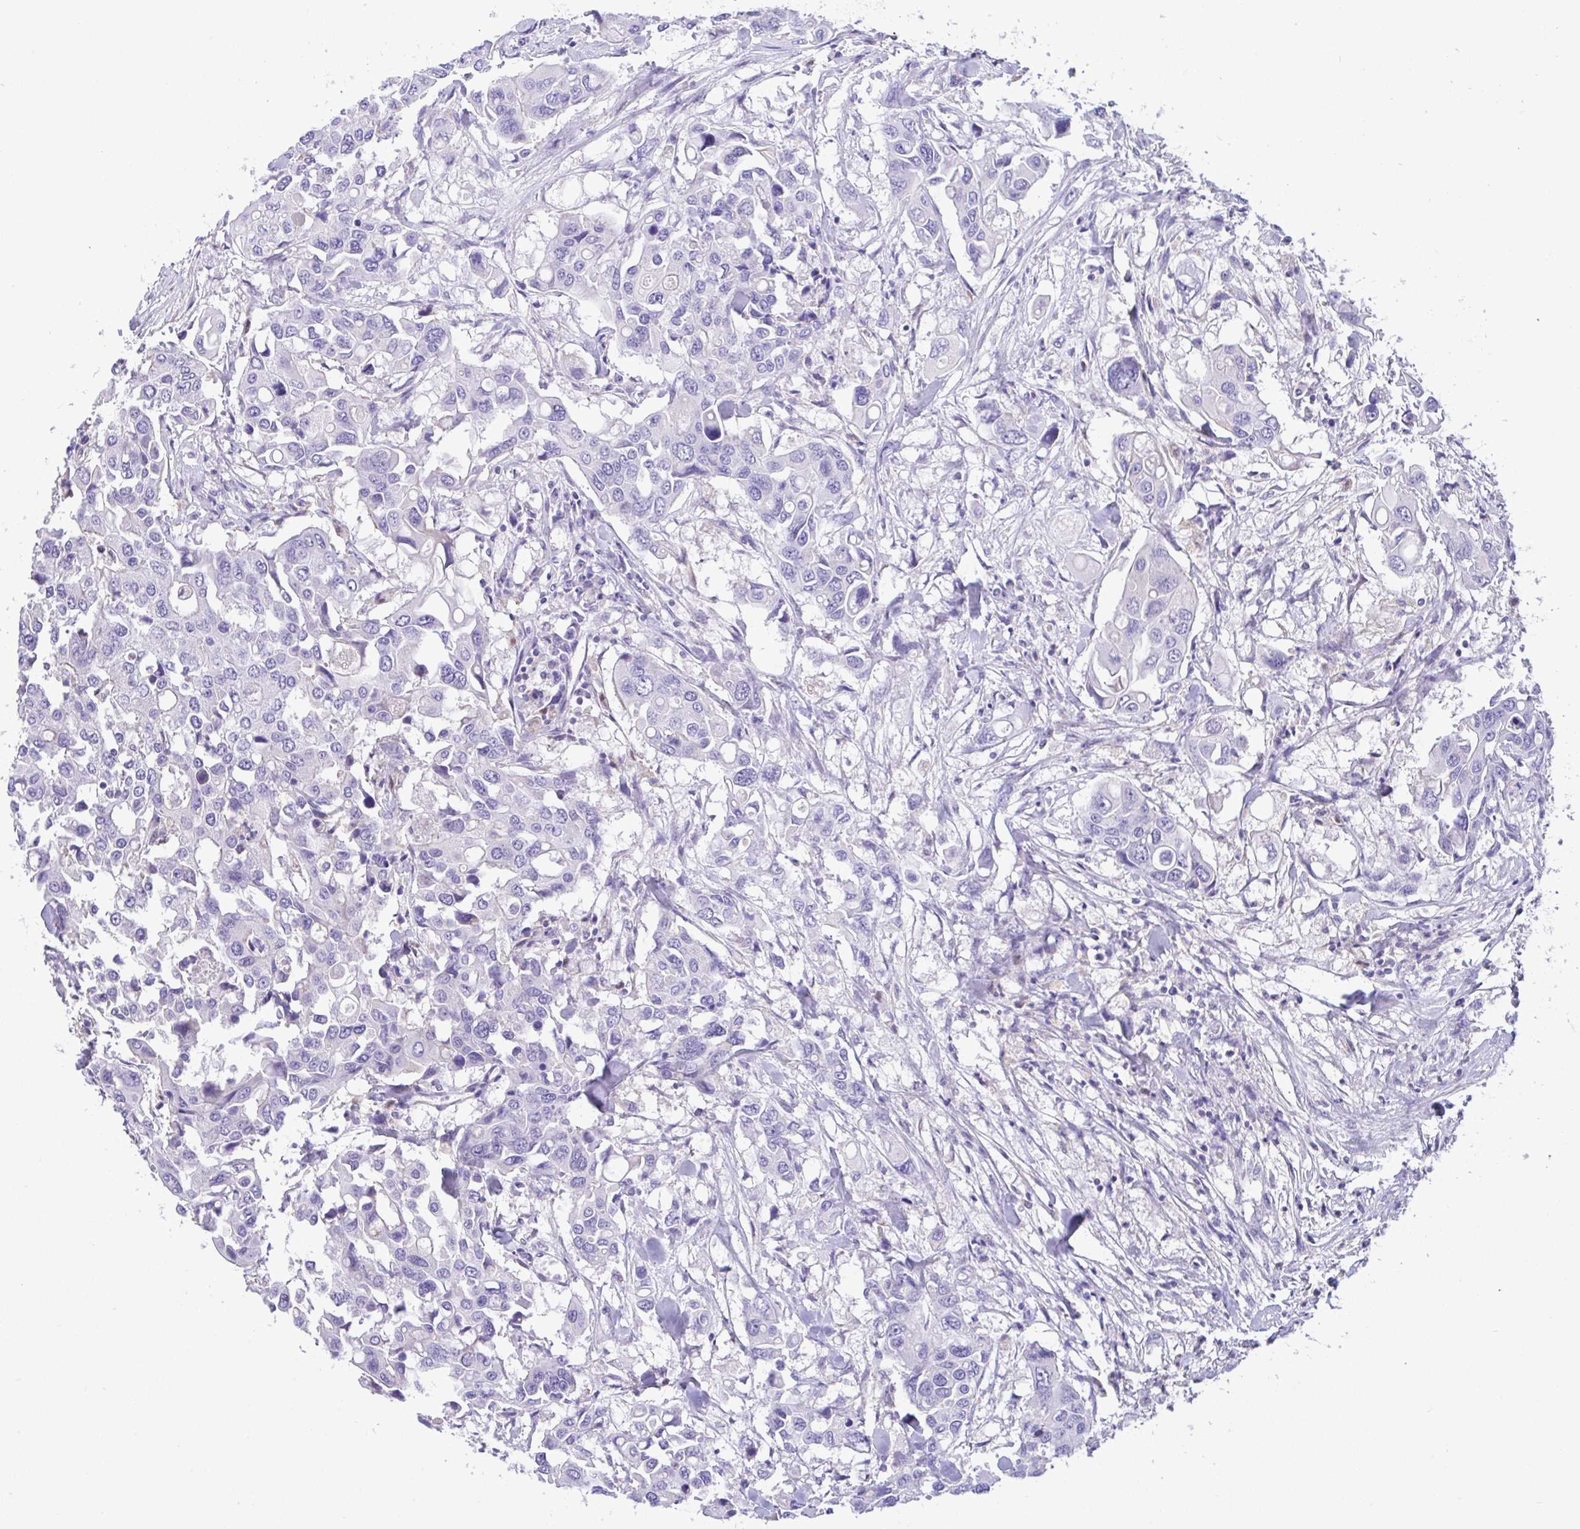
{"staining": {"intensity": "negative", "quantity": "none", "location": "none"}, "tissue": "colorectal cancer", "cell_type": "Tumor cells", "image_type": "cancer", "snomed": [{"axis": "morphology", "description": "Adenocarcinoma, NOS"}, {"axis": "topography", "description": "Colon"}], "caption": "Colorectal adenocarcinoma was stained to show a protein in brown. There is no significant staining in tumor cells.", "gene": "CA10", "patient": {"sex": "male", "age": 77}}